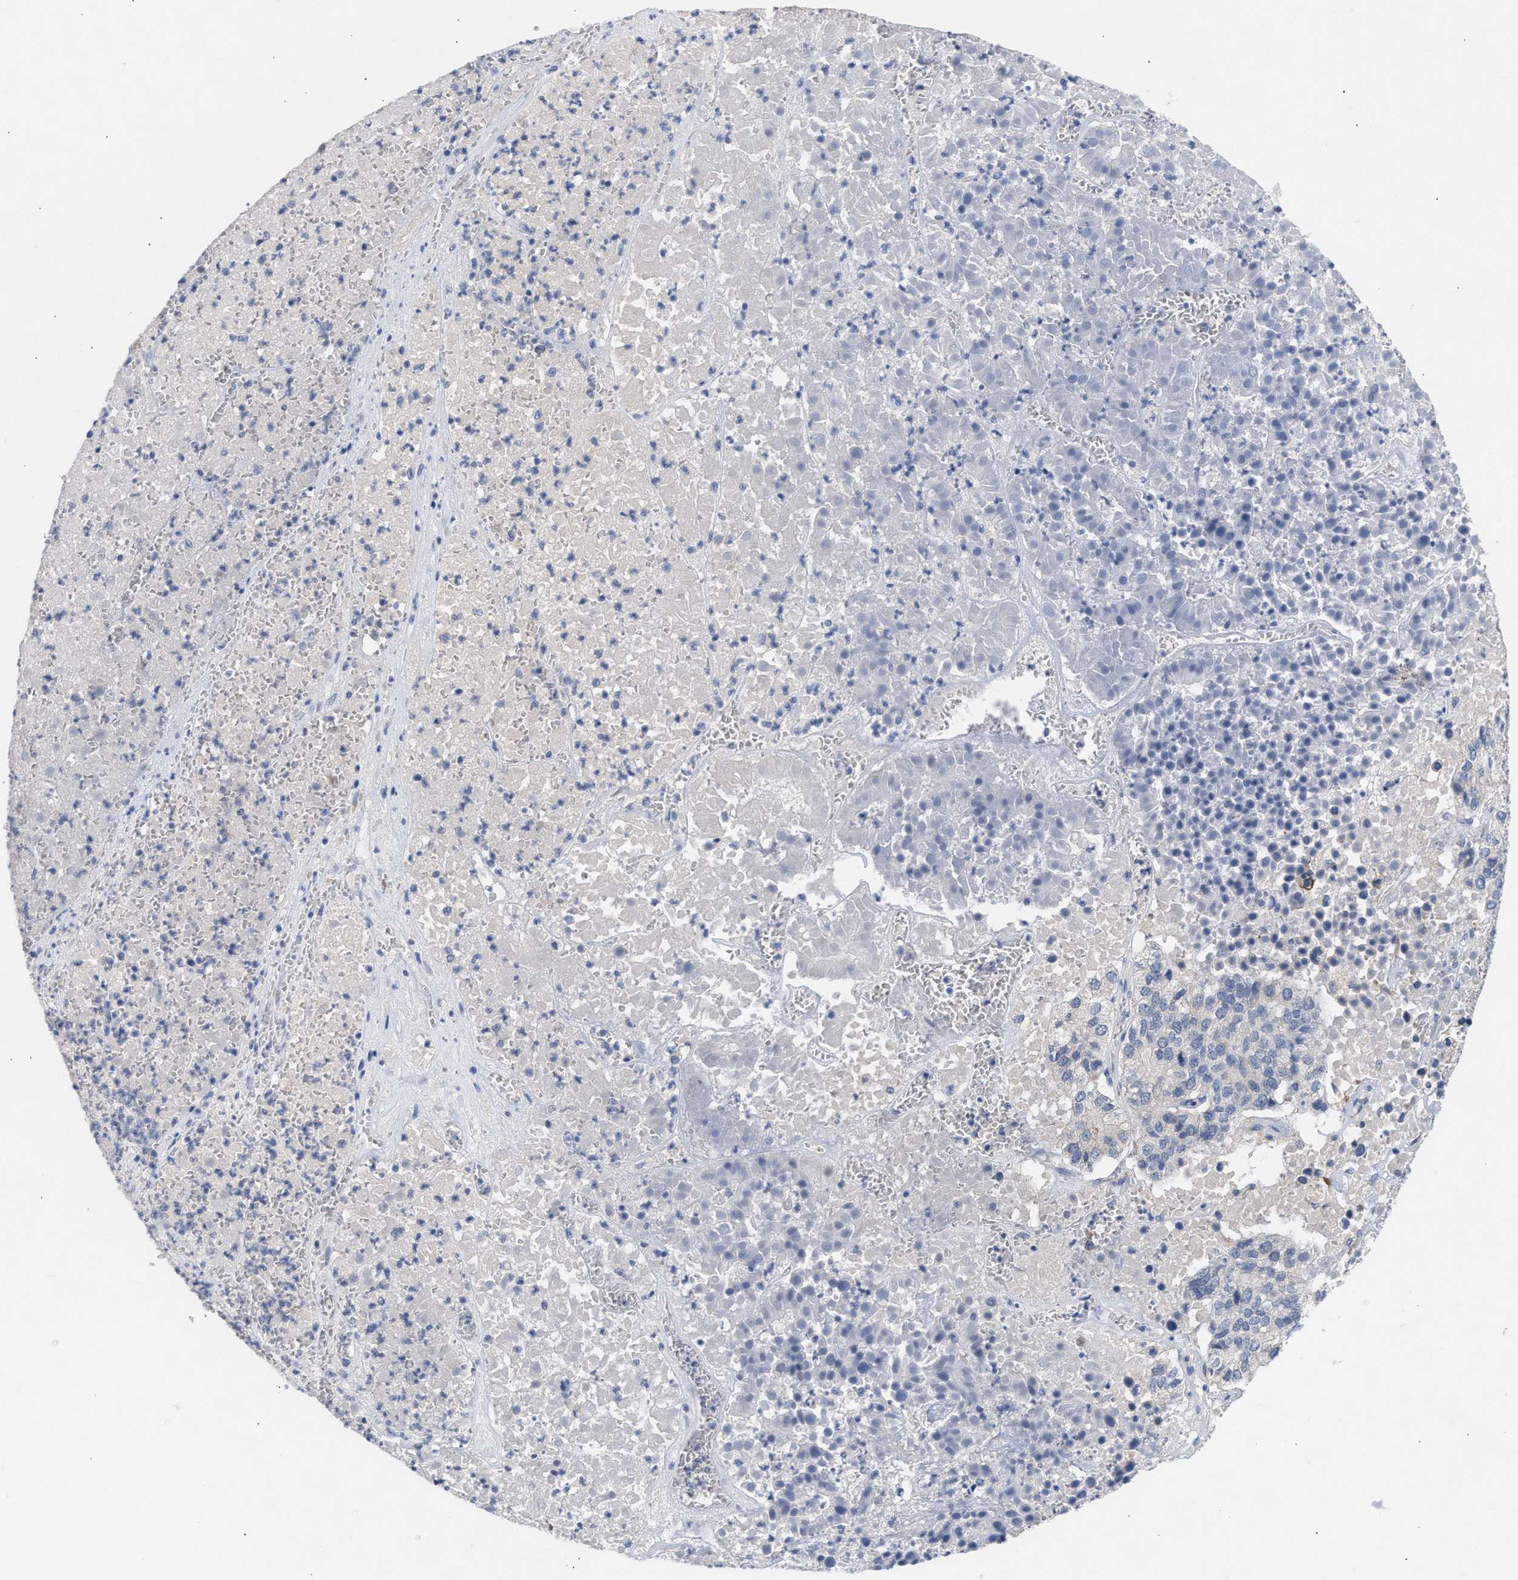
{"staining": {"intensity": "negative", "quantity": "none", "location": "none"}, "tissue": "pancreatic cancer", "cell_type": "Tumor cells", "image_type": "cancer", "snomed": [{"axis": "morphology", "description": "Adenocarcinoma, NOS"}, {"axis": "topography", "description": "Pancreas"}], "caption": "Image shows no significant protein positivity in tumor cells of adenocarcinoma (pancreatic).", "gene": "SELENOM", "patient": {"sex": "male", "age": 50}}